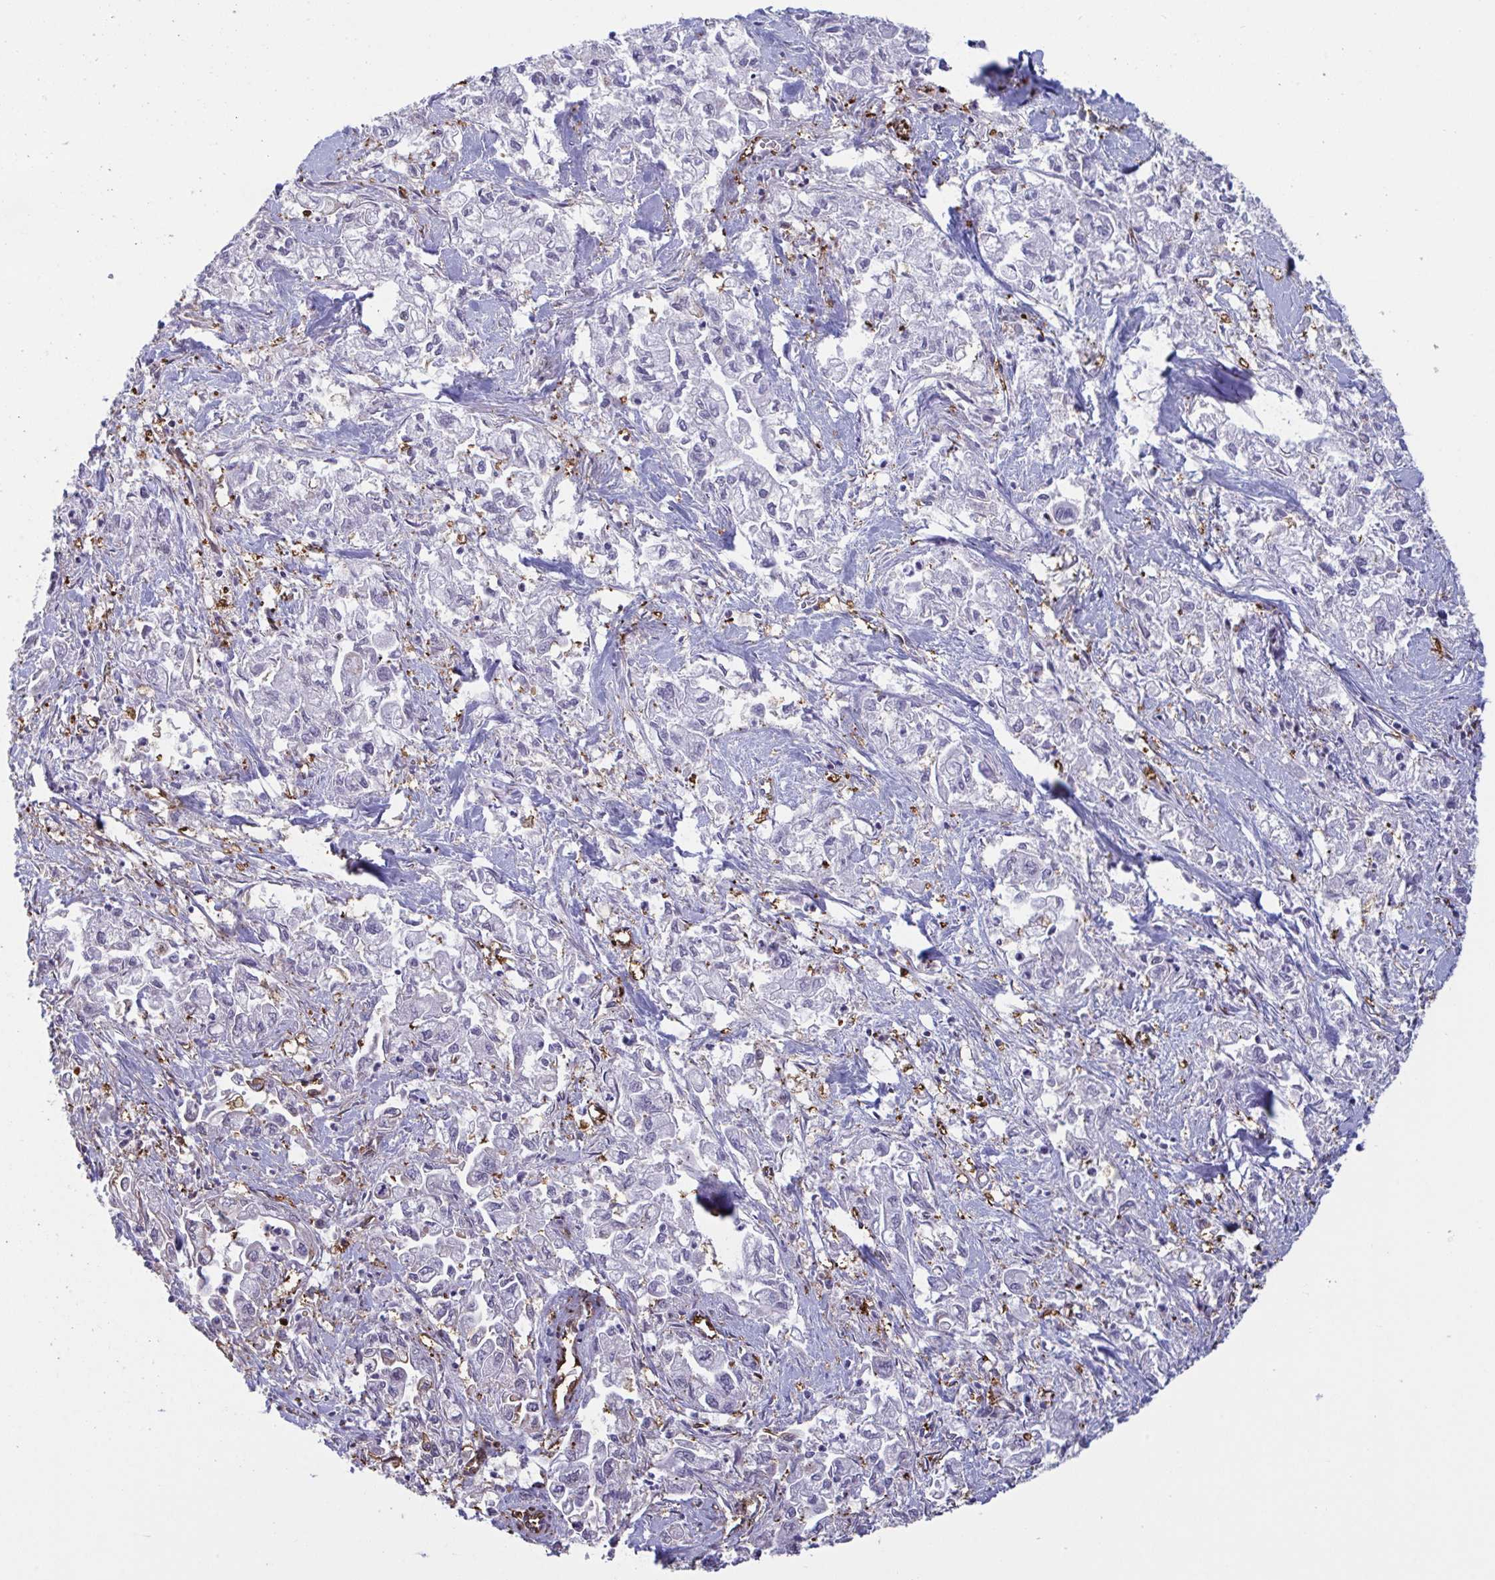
{"staining": {"intensity": "negative", "quantity": "none", "location": "none"}, "tissue": "pancreatic cancer", "cell_type": "Tumor cells", "image_type": "cancer", "snomed": [{"axis": "morphology", "description": "Adenocarcinoma, NOS"}, {"axis": "topography", "description": "Pancreas"}], "caption": "This is an immunohistochemistry micrograph of human adenocarcinoma (pancreatic). There is no staining in tumor cells.", "gene": "PELI2", "patient": {"sex": "male", "age": 72}}